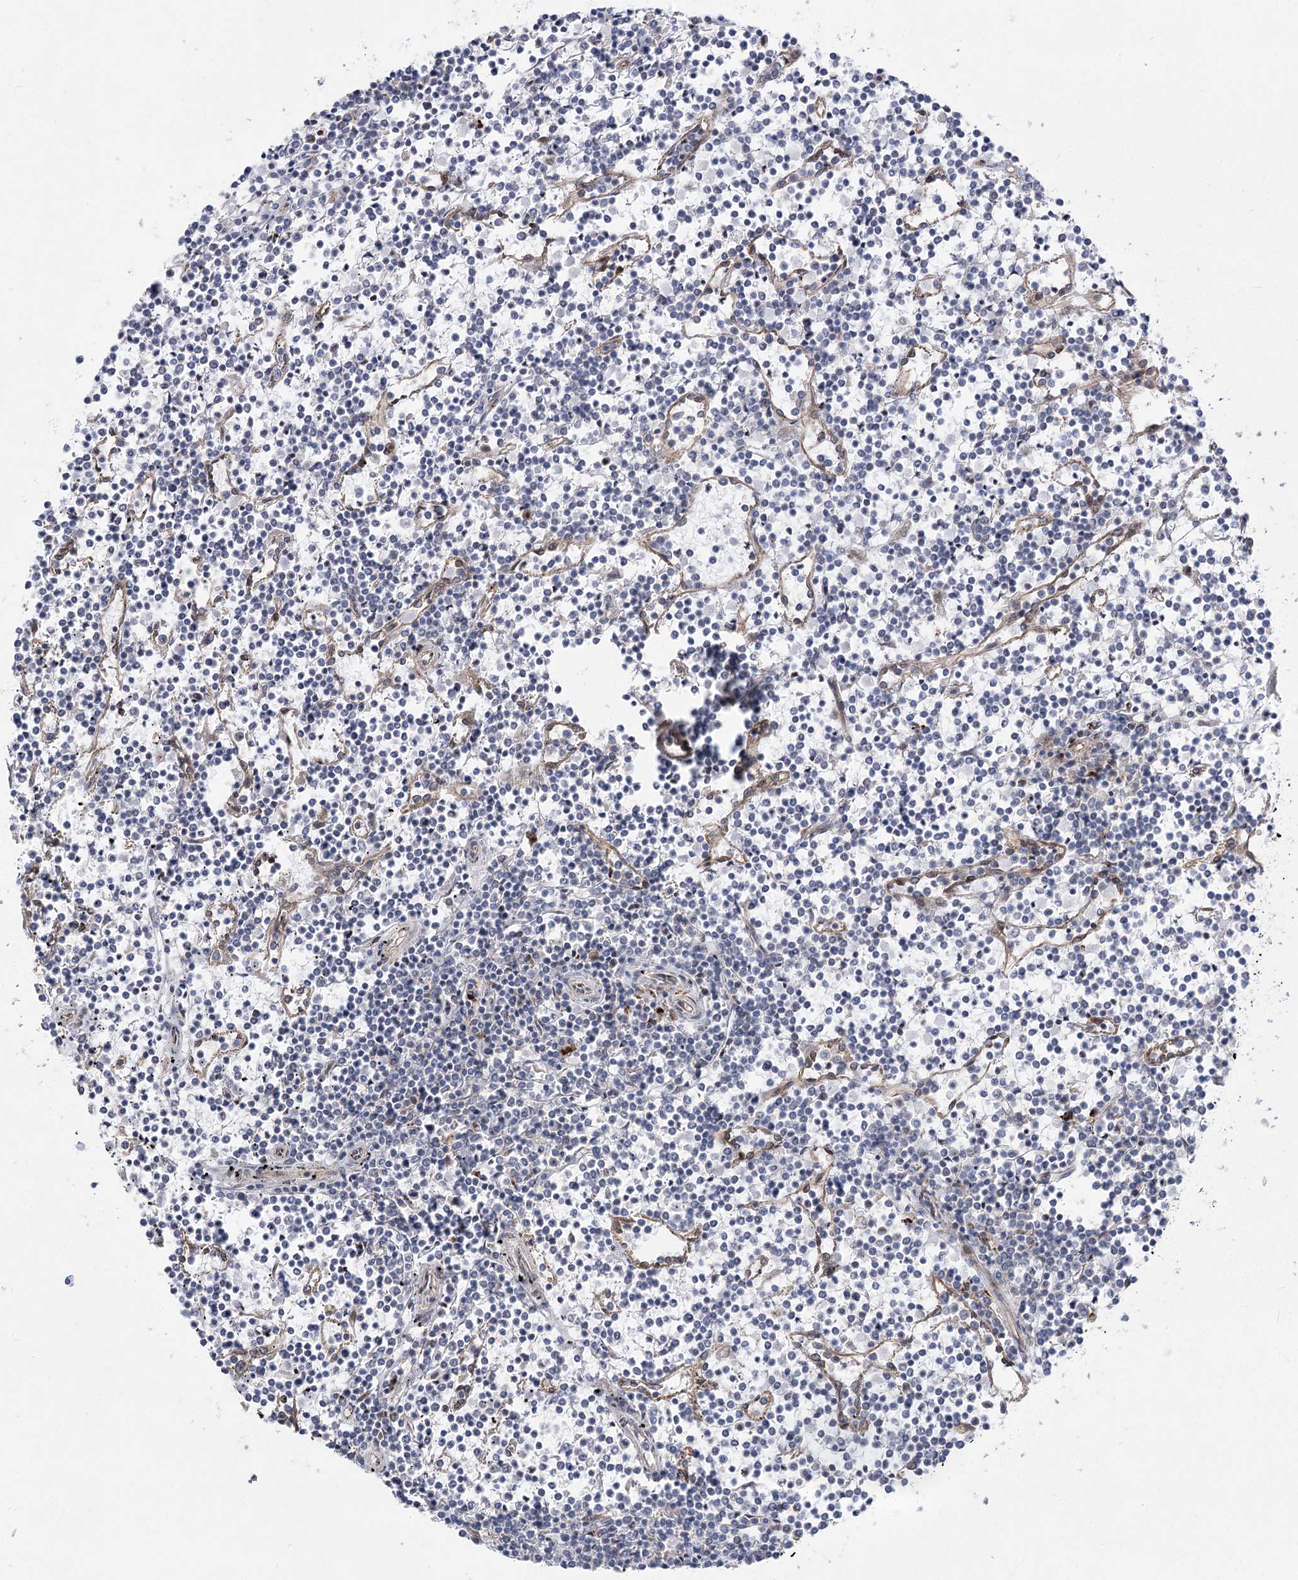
{"staining": {"intensity": "negative", "quantity": "none", "location": "none"}, "tissue": "lymphoma", "cell_type": "Tumor cells", "image_type": "cancer", "snomed": [{"axis": "morphology", "description": "Malignant lymphoma, non-Hodgkin's type, Low grade"}, {"axis": "topography", "description": "Spleen"}], "caption": "IHC photomicrograph of human lymphoma stained for a protein (brown), which demonstrates no staining in tumor cells.", "gene": "SH3BP5L", "patient": {"sex": "female", "age": 19}}